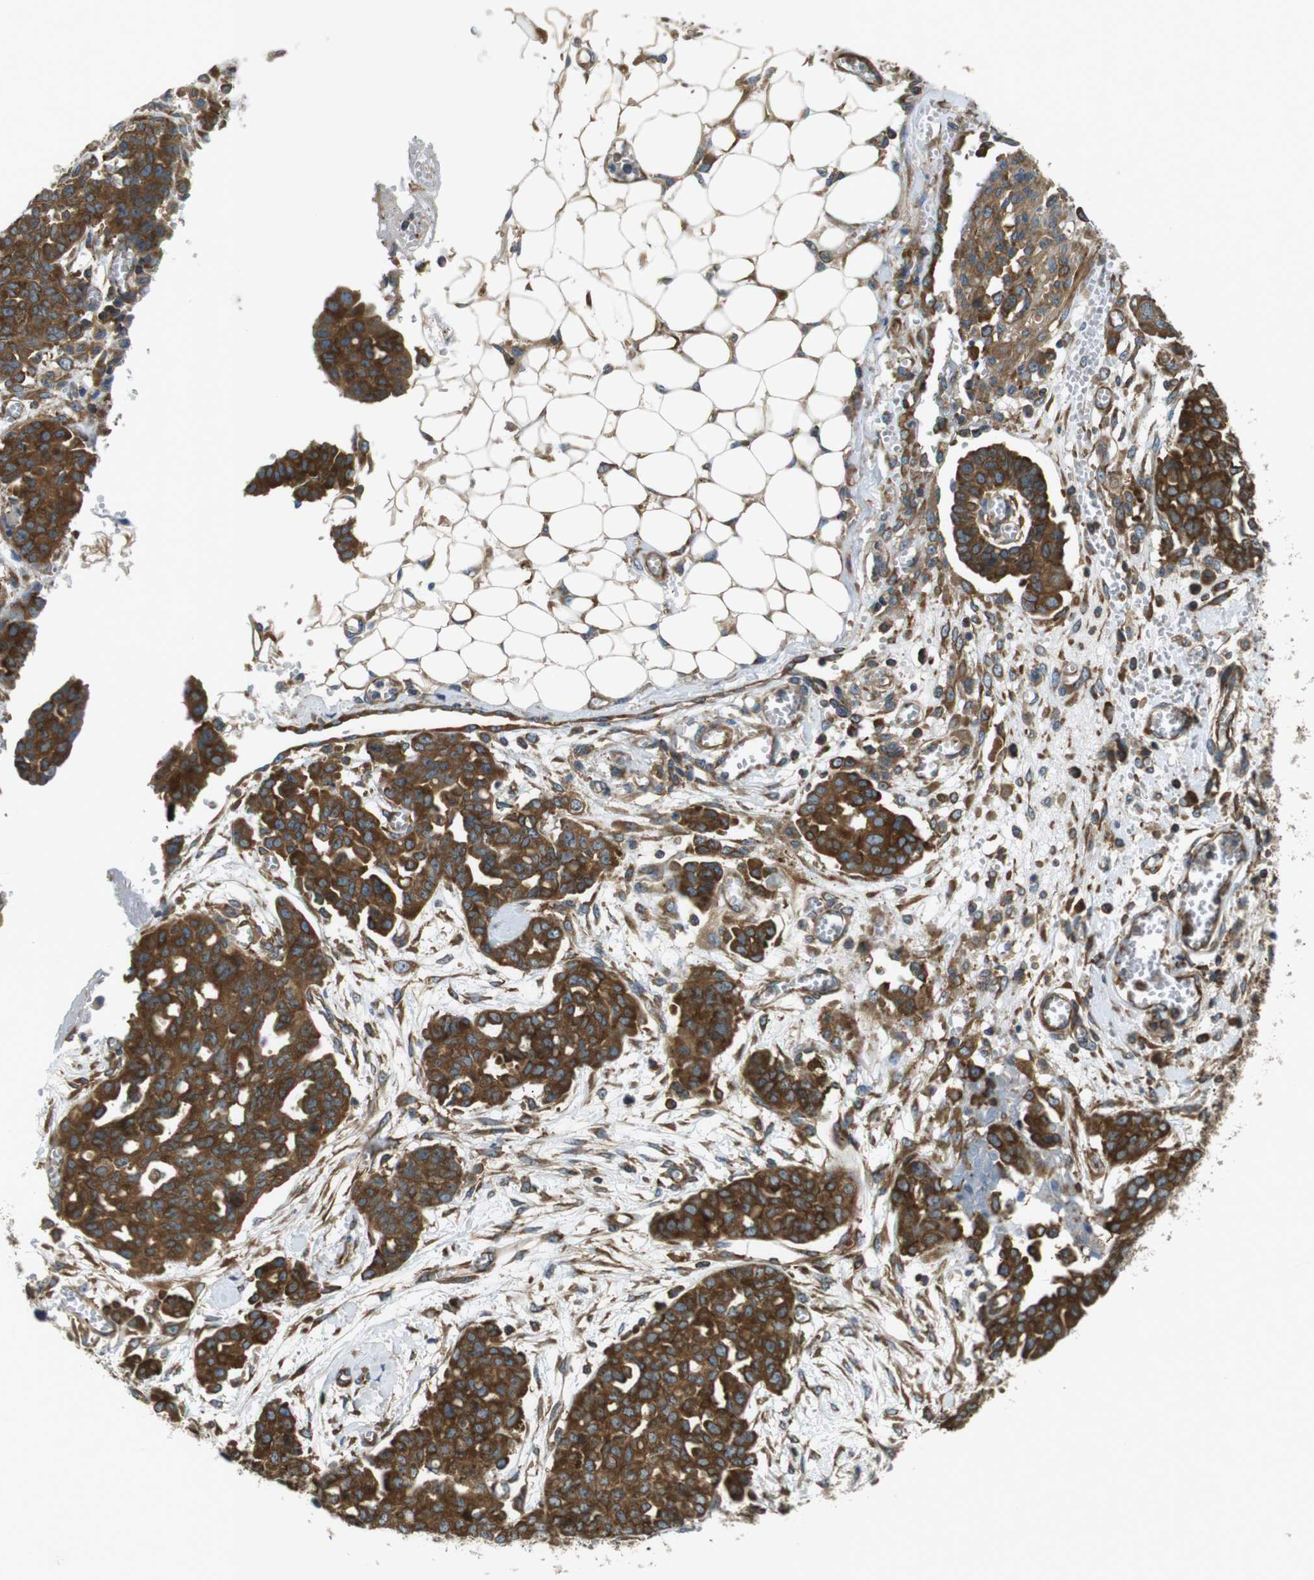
{"staining": {"intensity": "strong", "quantity": ">75%", "location": "cytoplasmic/membranous"}, "tissue": "ovarian cancer", "cell_type": "Tumor cells", "image_type": "cancer", "snomed": [{"axis": "morphology", "description": "Cystadenocarcinoma, serous, NOS"}, {"axis": "topography", "description": "Soft tissue"}, {"axis": "topography", "description": "Ovary"}], "caption": "Immunohistochemistry micrograph of human ovarian serous cystadenocarcinoma stained for a protein (brown), which shows high levels of strong cytoplasmic/membranous staining in approximately >75% of tumor cells.", "gene": "TSC1", "patient": {"sex": "female", "age": 57}}